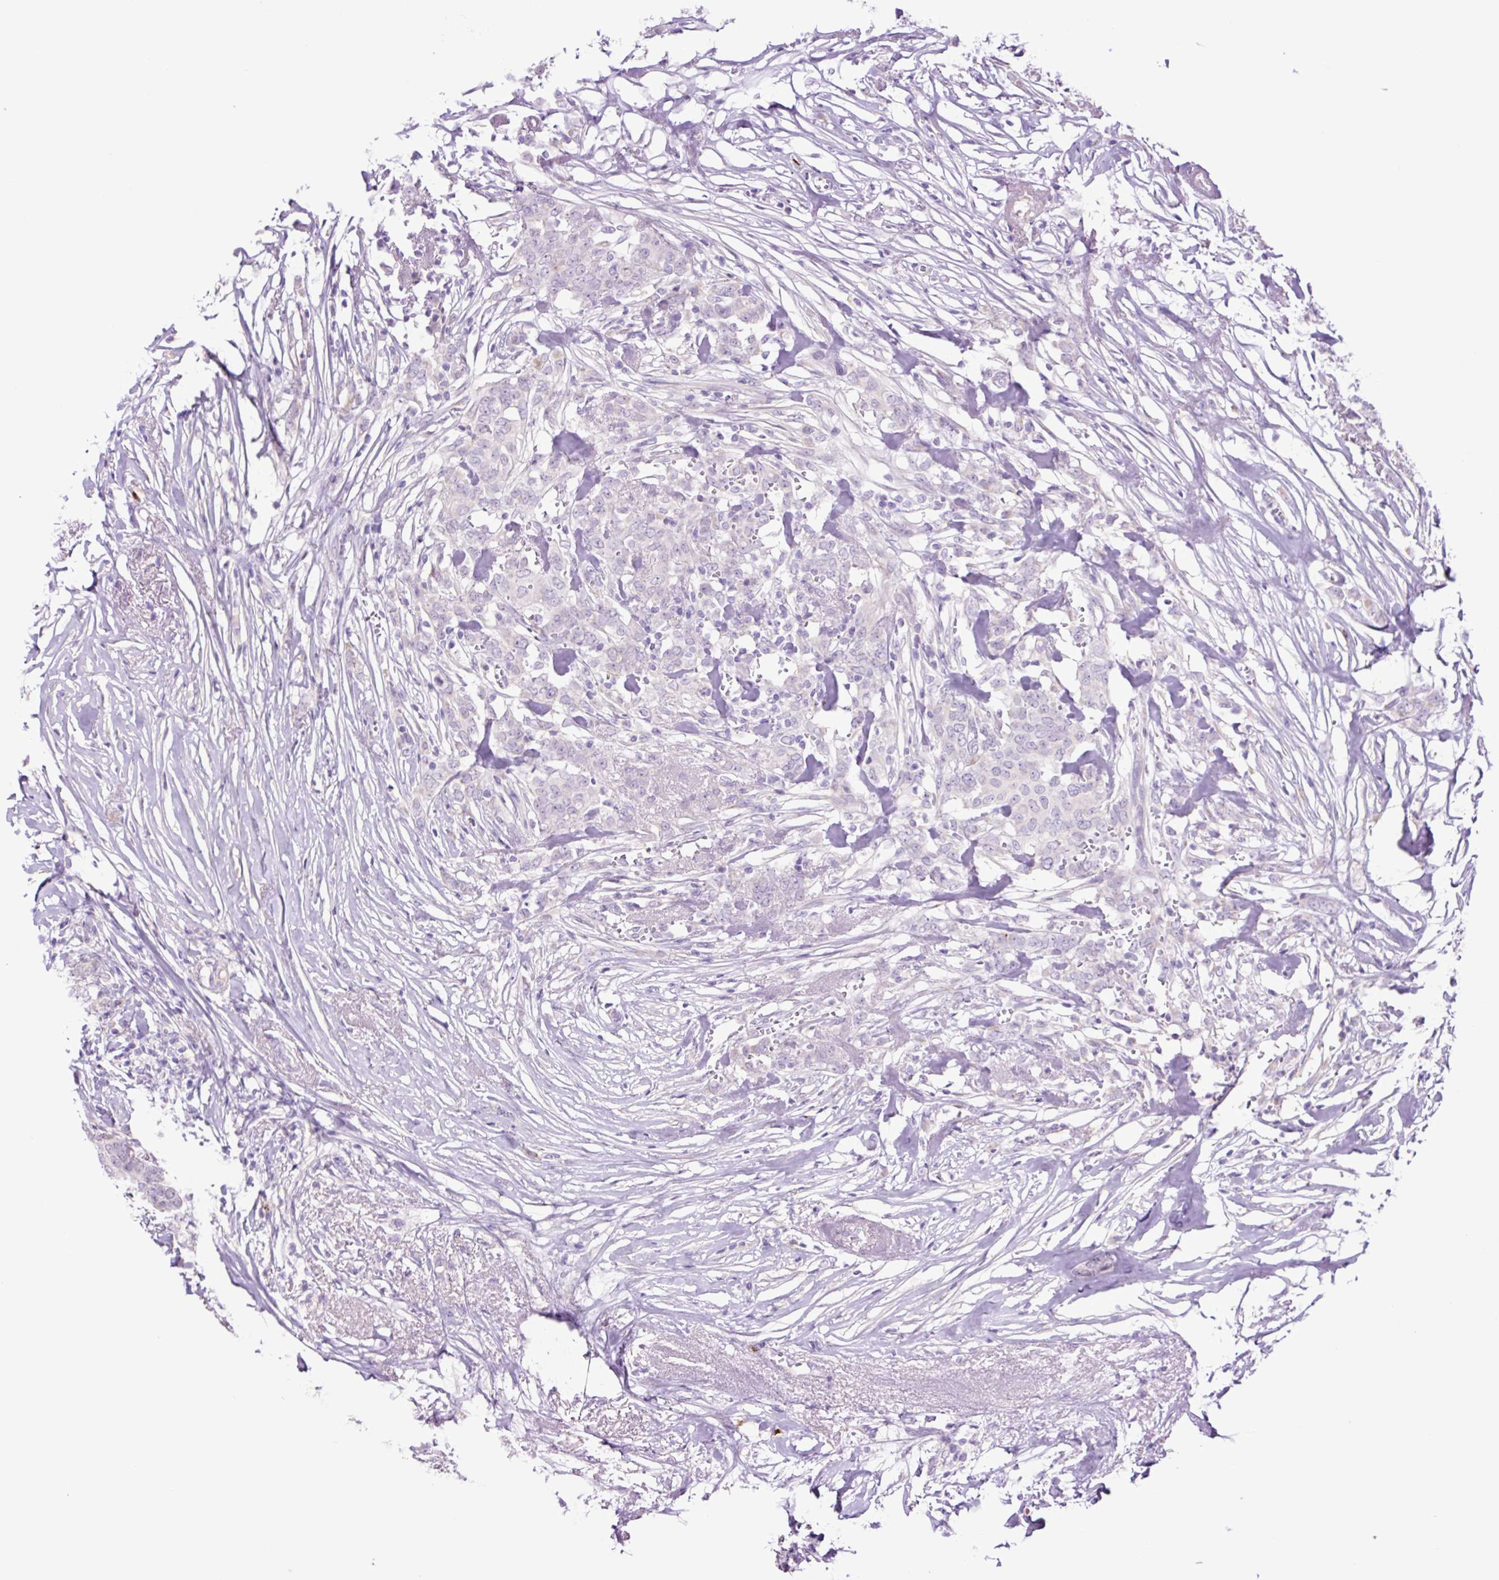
{"staining": {"intensity": "negative", "quantity": "none", "location": "none"}, "tissue": "breast cancer", "cell_type": "Tumor cells", "image_type": "cancer", "snomed": [{"axis": "morphology", "description": "Lobular carcinoma"}, {"axis": "topography", "description": "Breast"}], "caption": "Immunohistochemistry (IHC) of breast cancer (lobular carcinoma) shows no staining in tumor cells.", "gene": "MFSD3", "patient": {"sex": "female", "age": 91}}